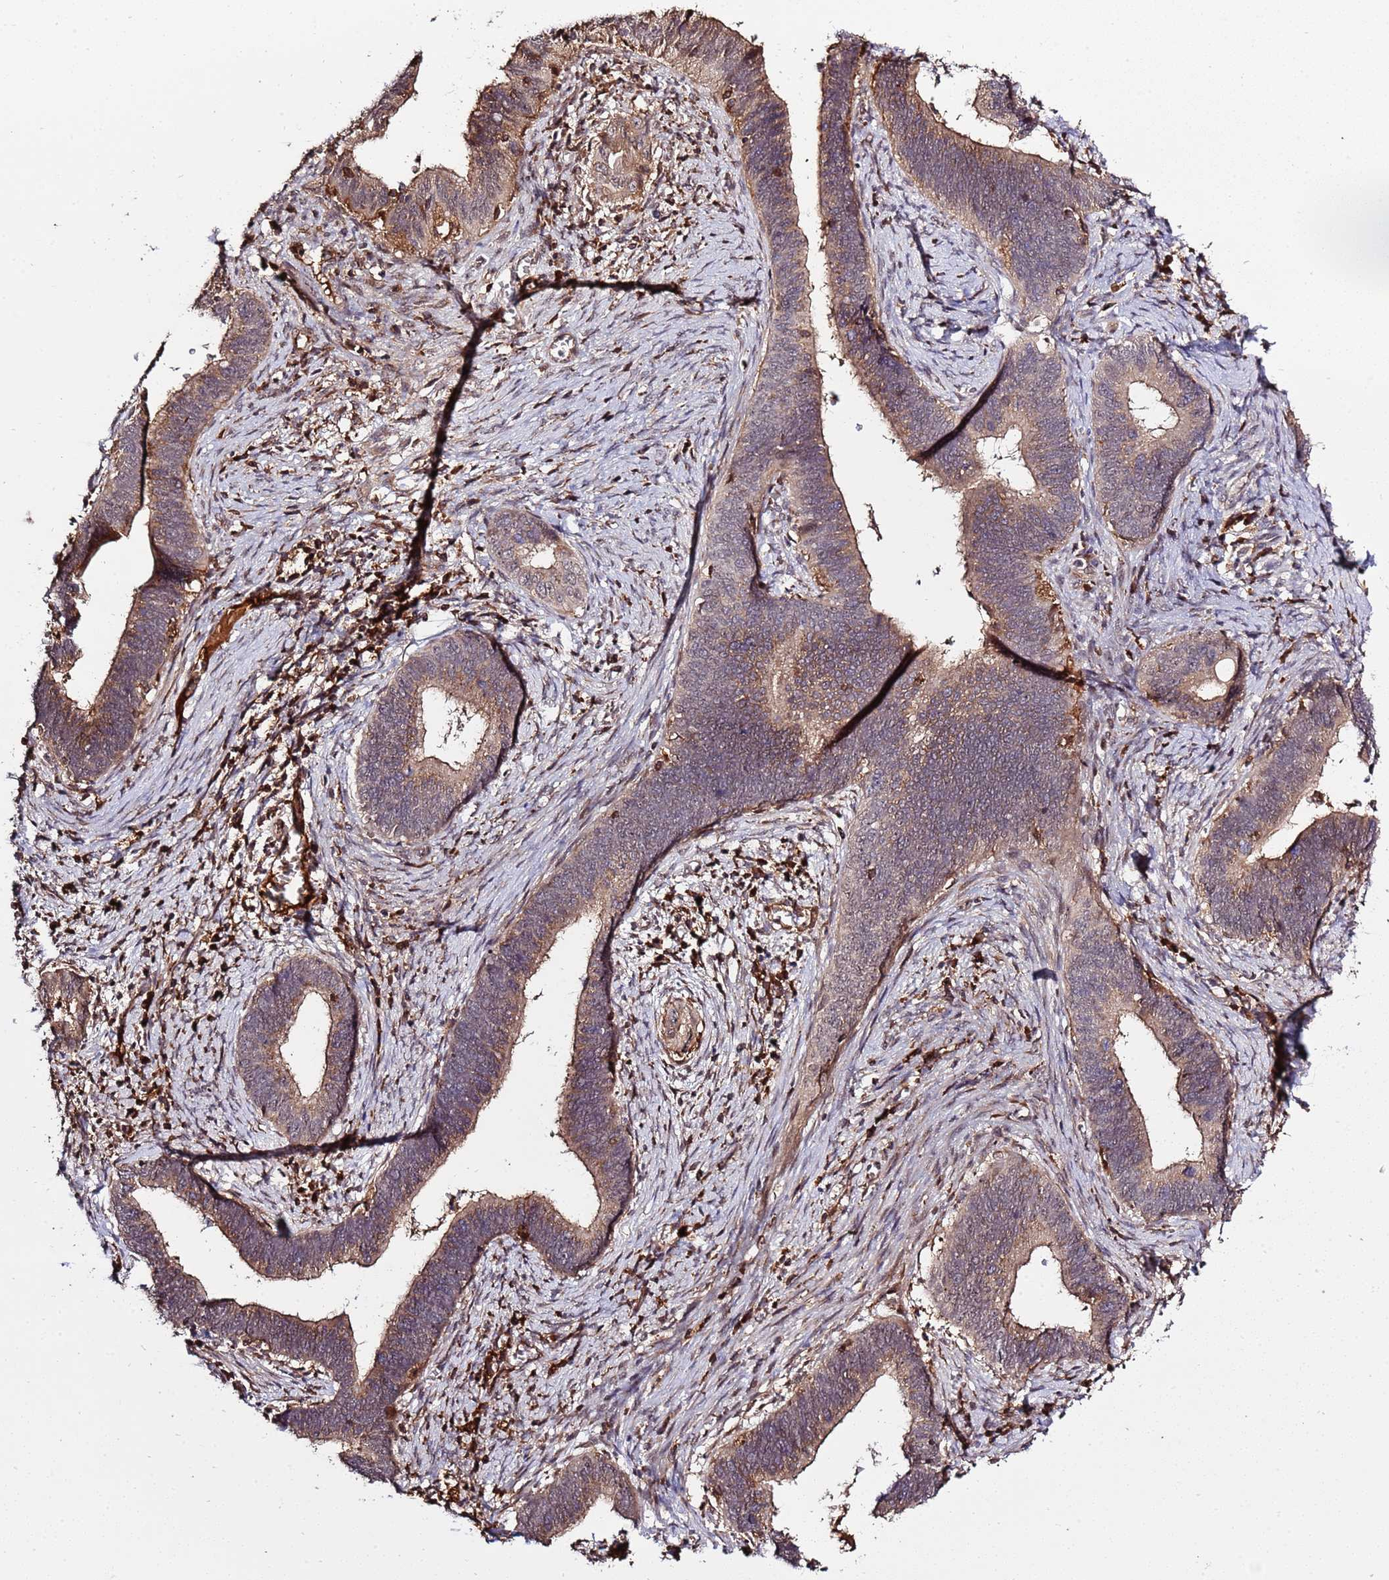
{"staining": {"intensity": "moderate", "quantity": ">75%", "location": "cytoplasmic/membranous"}, "tissue": "cervical cancer", "cell_type": "Tumor cells", "image_type": "cancer", "snomed": [{"axis": "morphology", "description": "Adenocarcinoma, NOS"}, {"axis": "topography", "description": "Cervix"}], "caption": "This micrograph demonstrates immunohistochemistry staining of human cervical cancer (adenocarcinoma), with medium moderate cytoplasmic/membranous expression in approximately >75% of tumor cells.", "gene": "ZNF624", "patient": {"sex": "female", "age": 42}}